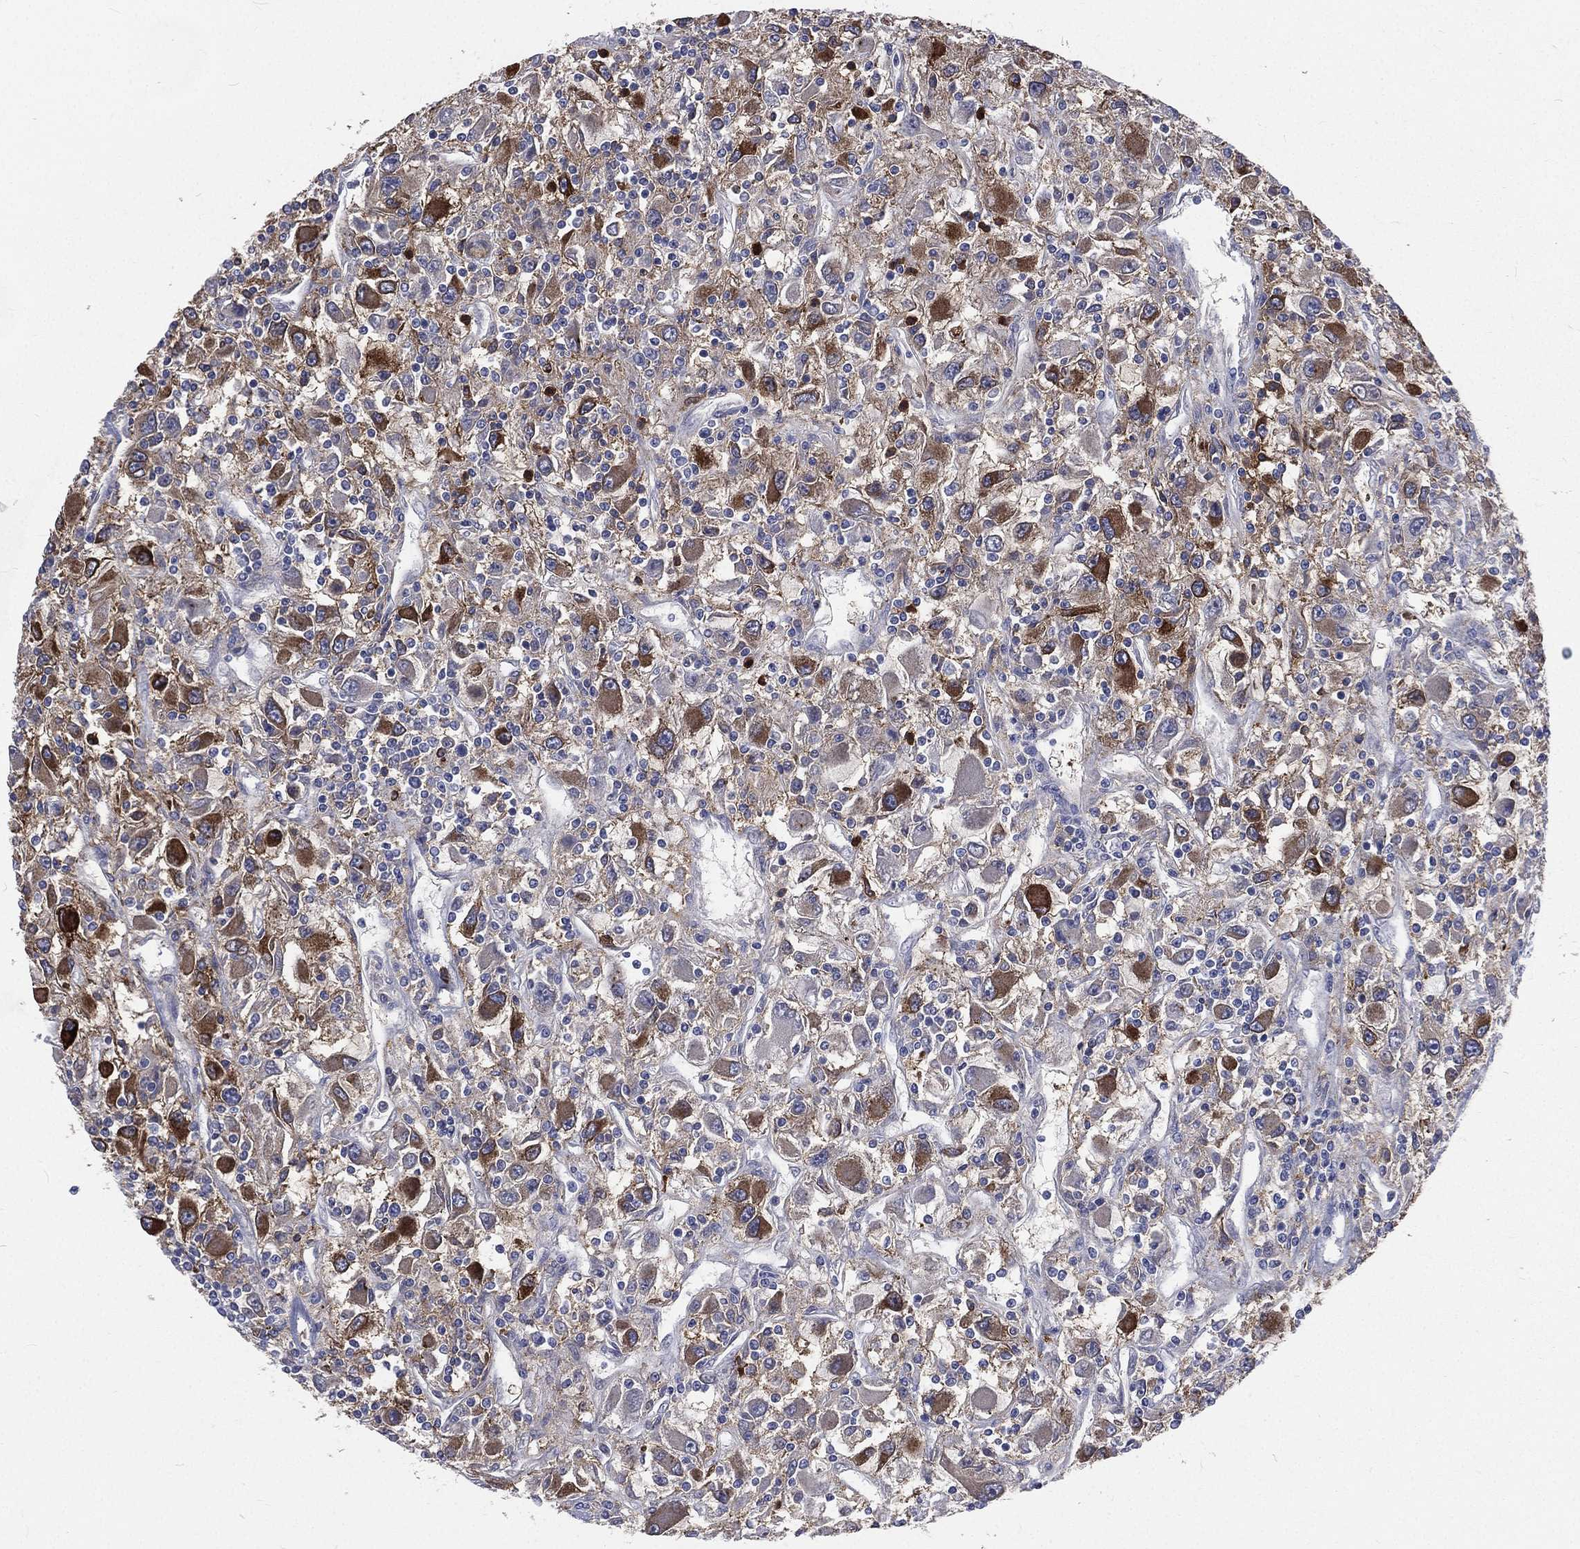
{"staining": {"intensity": "strong", "quantity": "<25%", "location": "cytoplasmic/membranous"}, "tissue": "renal cancer", "cell_type": "Tumor cells", "image_type": "cancer", "snomed": [{"axis": "morphology", "description": "Adenocarcinoma, NOS"}, {"axis": "topography", "description": "Kidney"}], "caption": "Strong cytoplasmic/membranous protein expression is seen in about <25% of tumor cells in adenocarcinoma (renal).", "gene": "BASP1", "patient": {"sex": "female", "age": 67}}